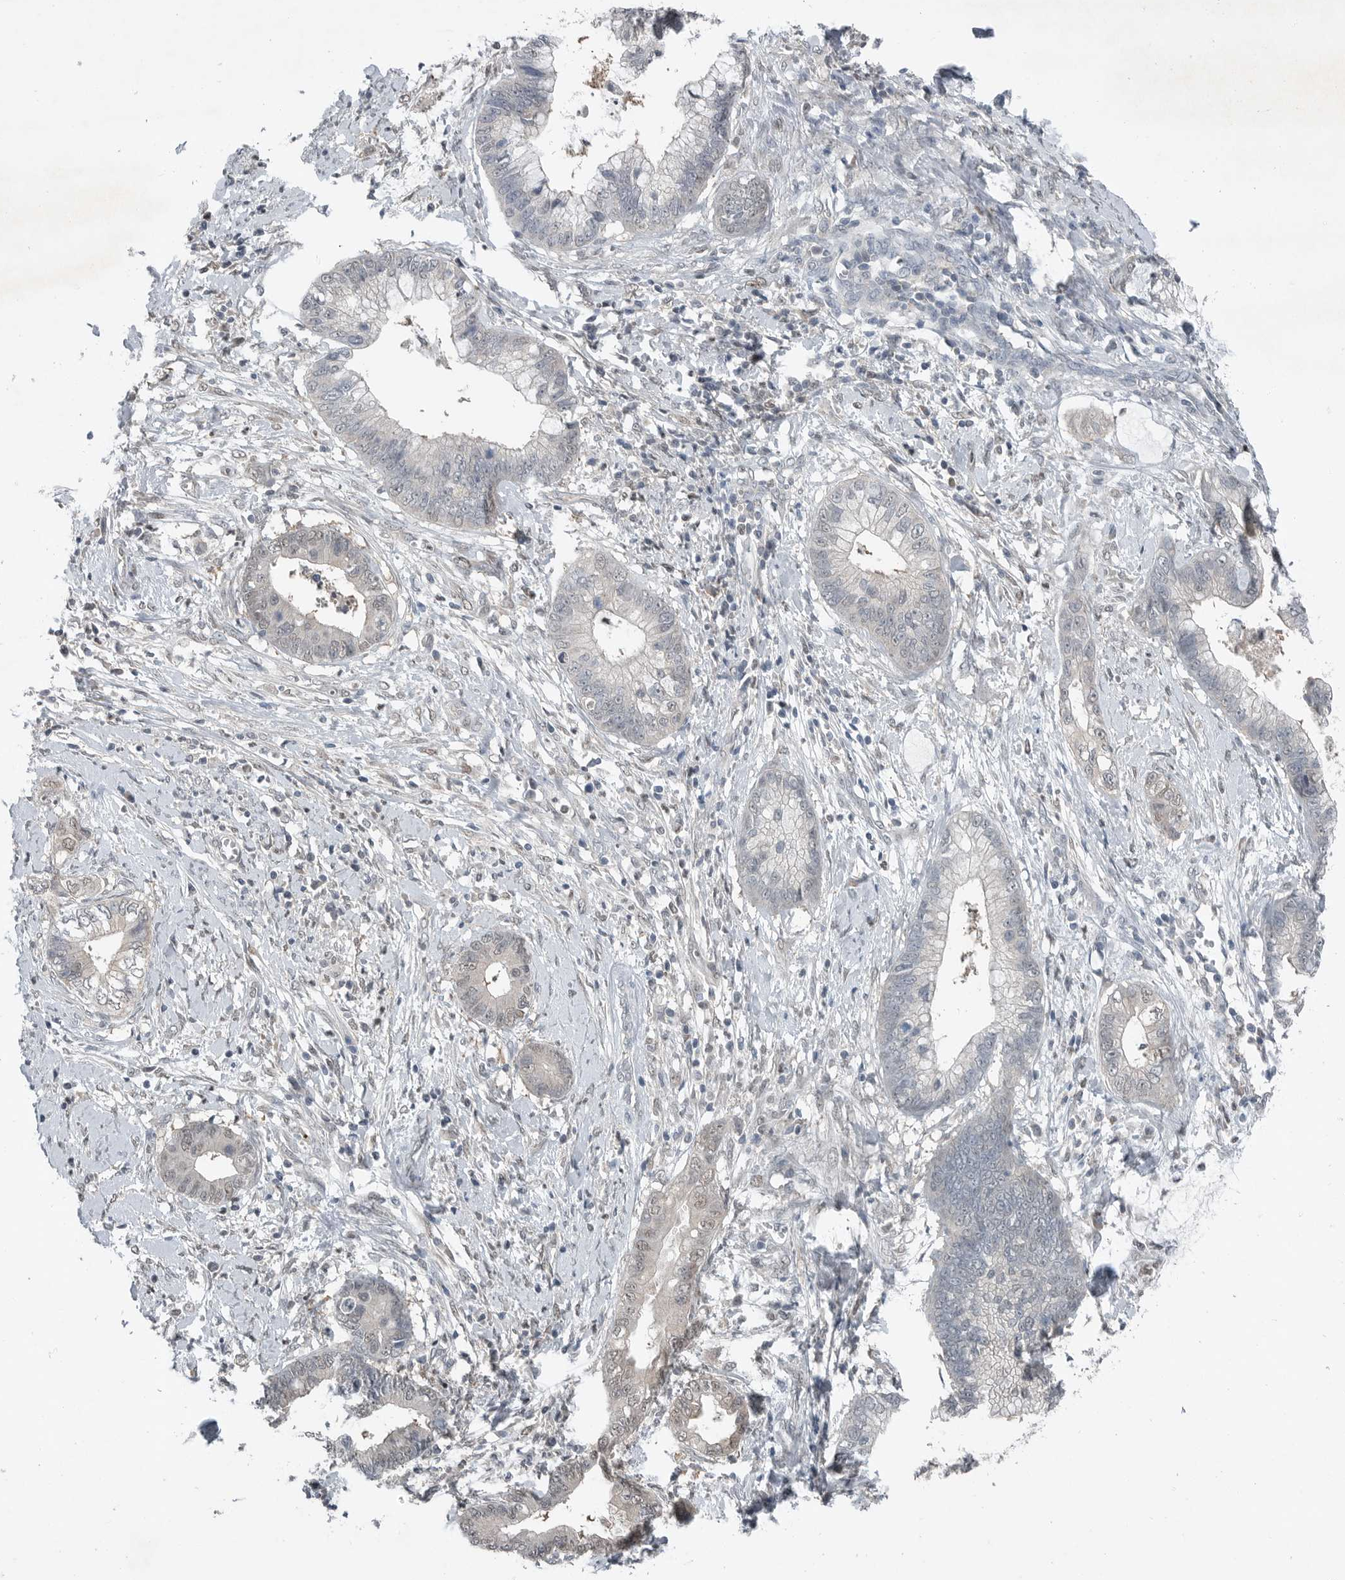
{"staining": {"intensity": "negative", "quantity": "none", "location": "none"}, "tissue": "cervical cancer", "cell_type": "Tumor cells", "image_type": "cancer", "snomed": [{"axis": "morphology", "description": "Adenocarcinoma, NOS"}, {"axis": "topography", "description": "Cervix"}], "caption": "An immunohistochemistry (IHC) micrograph of cervical cancer is shown. There is no staining in tumor cells of cervical cancer. The staining was performed using DAB to visualize the protein expression in brown, while the nuclei were stained in blue with hematoxylin (Magnification: 20x).", "gene": "MFAP3L", "patient": {"sex": "female", "age": 44}}